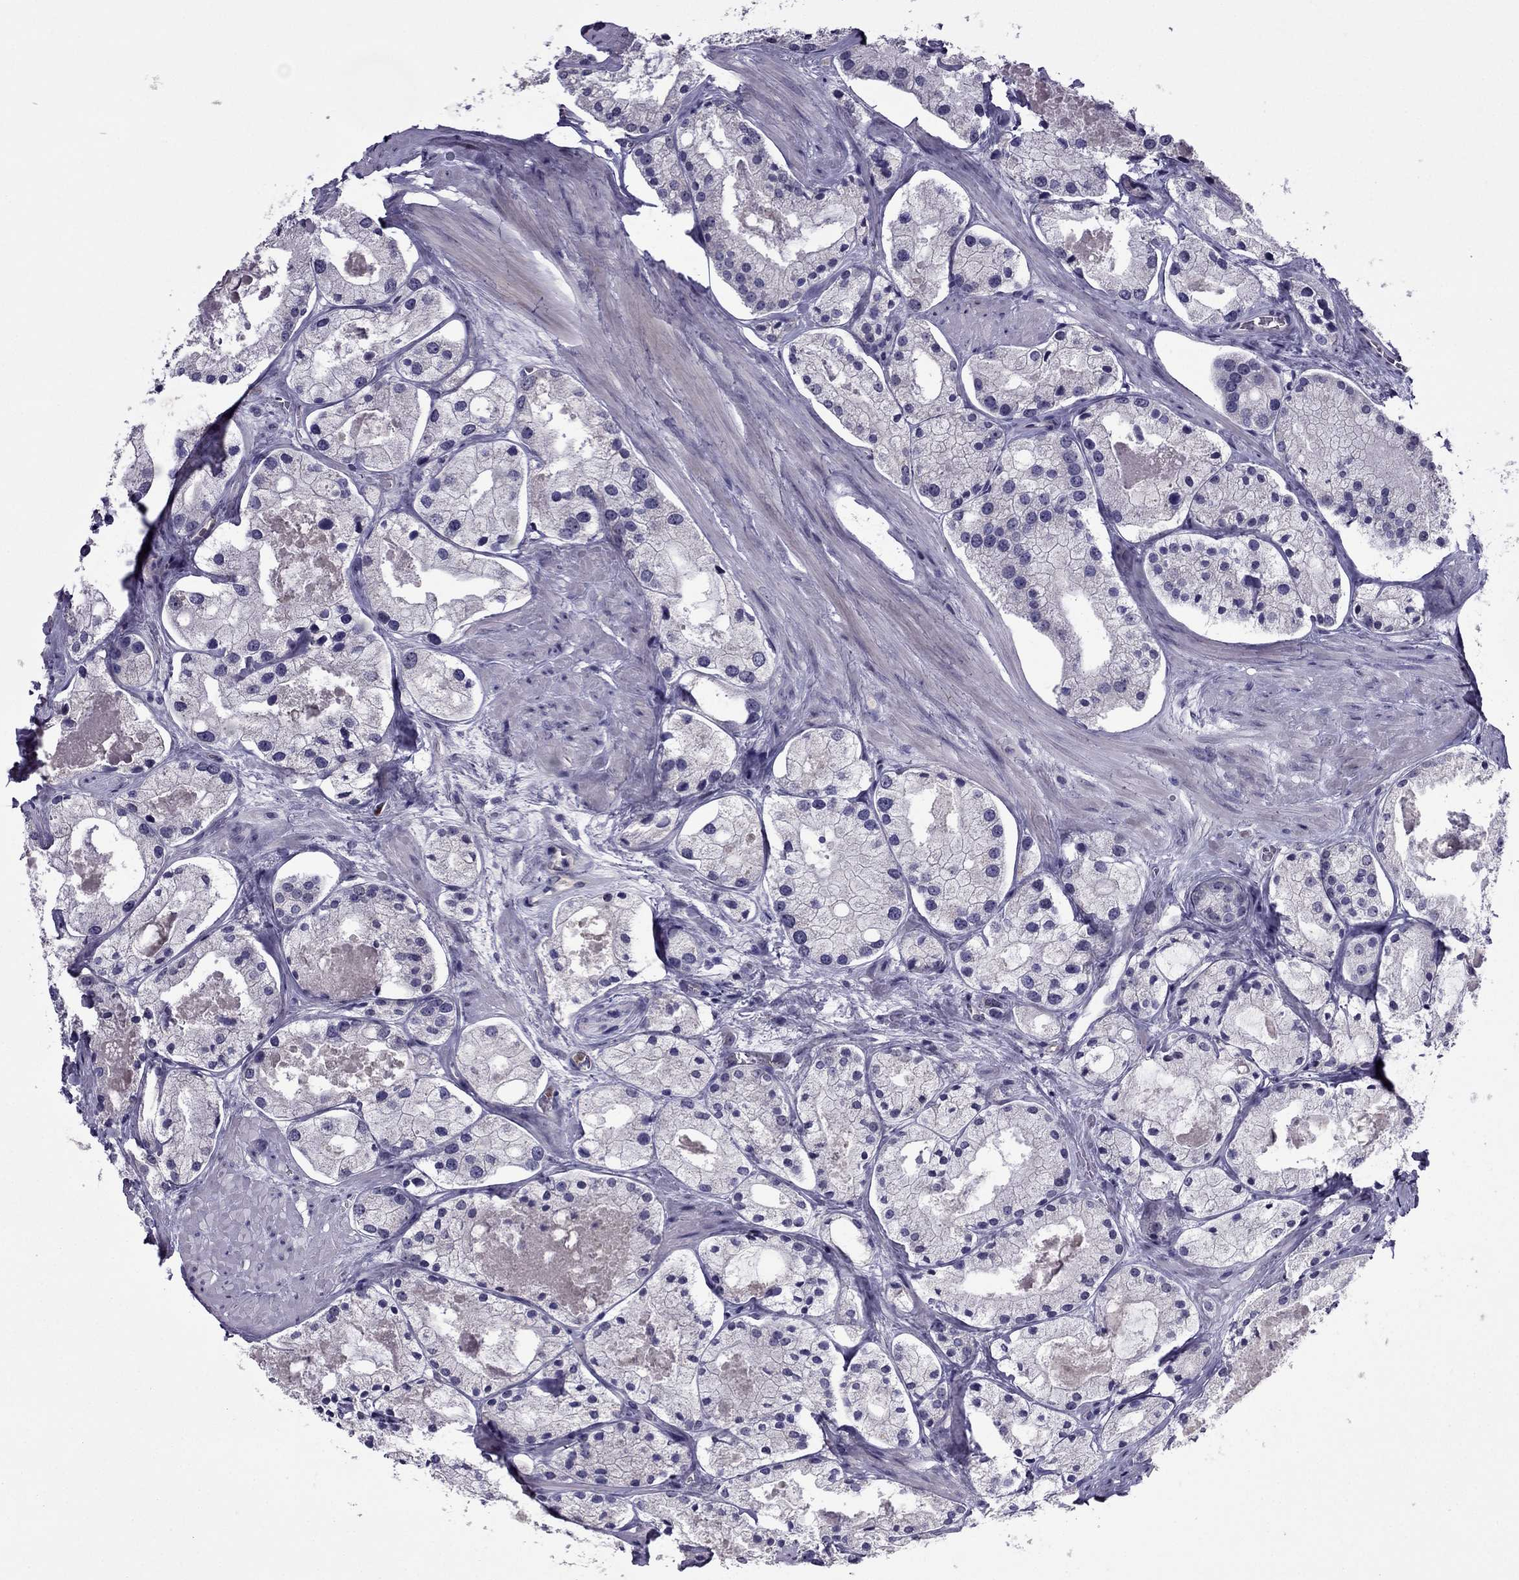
{"staining": {"intensity": "negative", "quantity": "none", "location": "none"}, "tissue": "prostate cancer", "cell_type": "Tumor cells", "image_type": "cancer", "snomed": [{"axis": "morphology", "description": "Adenocarcinoma, NOS"}, {"axis": "morphology", "description": "Adenocarcinoma, High grade"}, {"axis": "topography", "description": "Prostate"}], "caption": "Adenocarcinoma (high-grade) (prostate) was stained to show a protein in brown. There is no significant expression in tumor cells.", "gene": "MYBPH", "patient": {"sex": "male", "age": 64}}